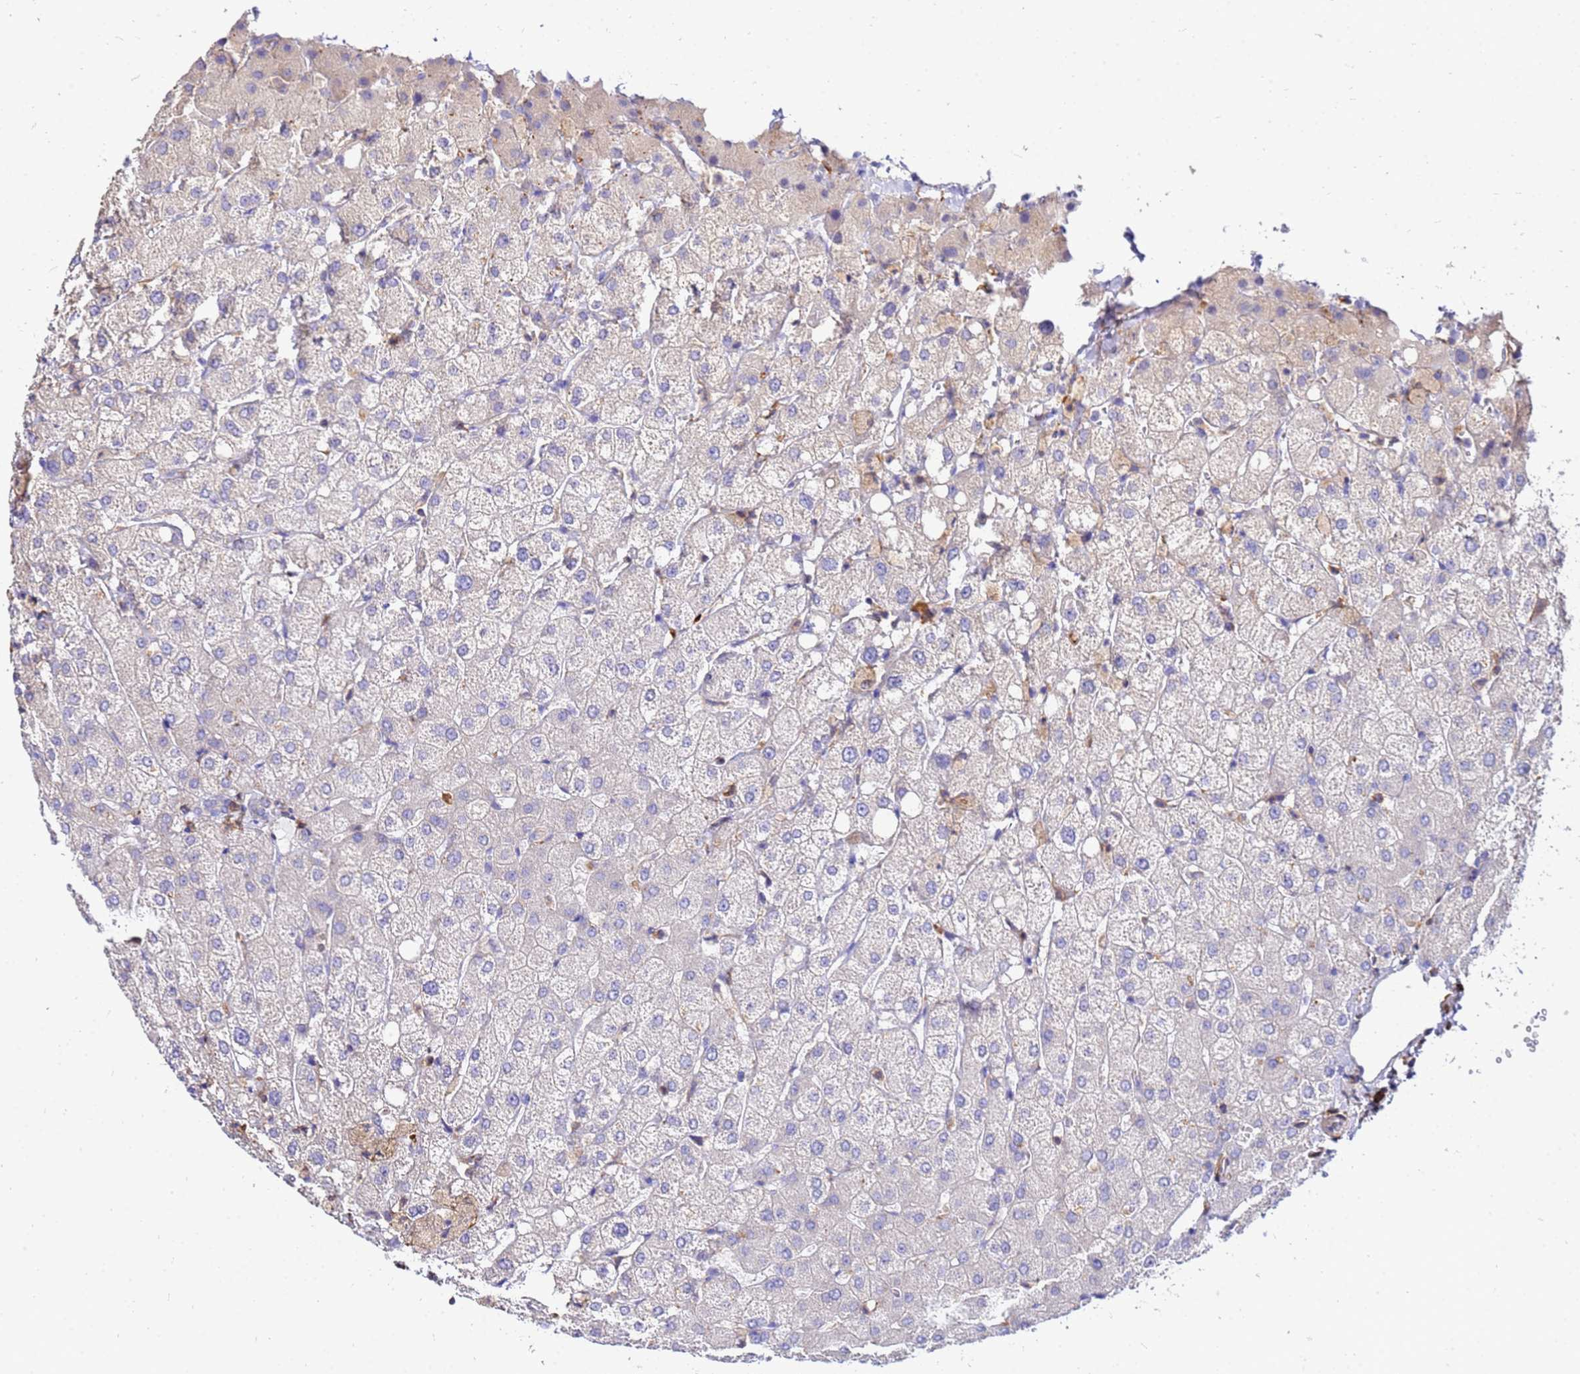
{"staining": {"intensity": "negative", "quantity": "none", "location": "none"}, "tissue": "liver", "cell_type": "Cholangiocytes", "image_type": "normal", "snomed": [{"axis": "morphology", "description": "Normal tissue, NOS"}, {"axis": "topography", "description": "Liver"}], "caption": "A high-resolution micrograph shows immunohistochemistry staining of unremarkable liver, which reveals no significant positivity in cholangiocytes. (Immunohistochemistry, brightfield microscopy, high magnification).", "gene": "DBNDD2", "patient": {"sex": "female", "age": 54}}